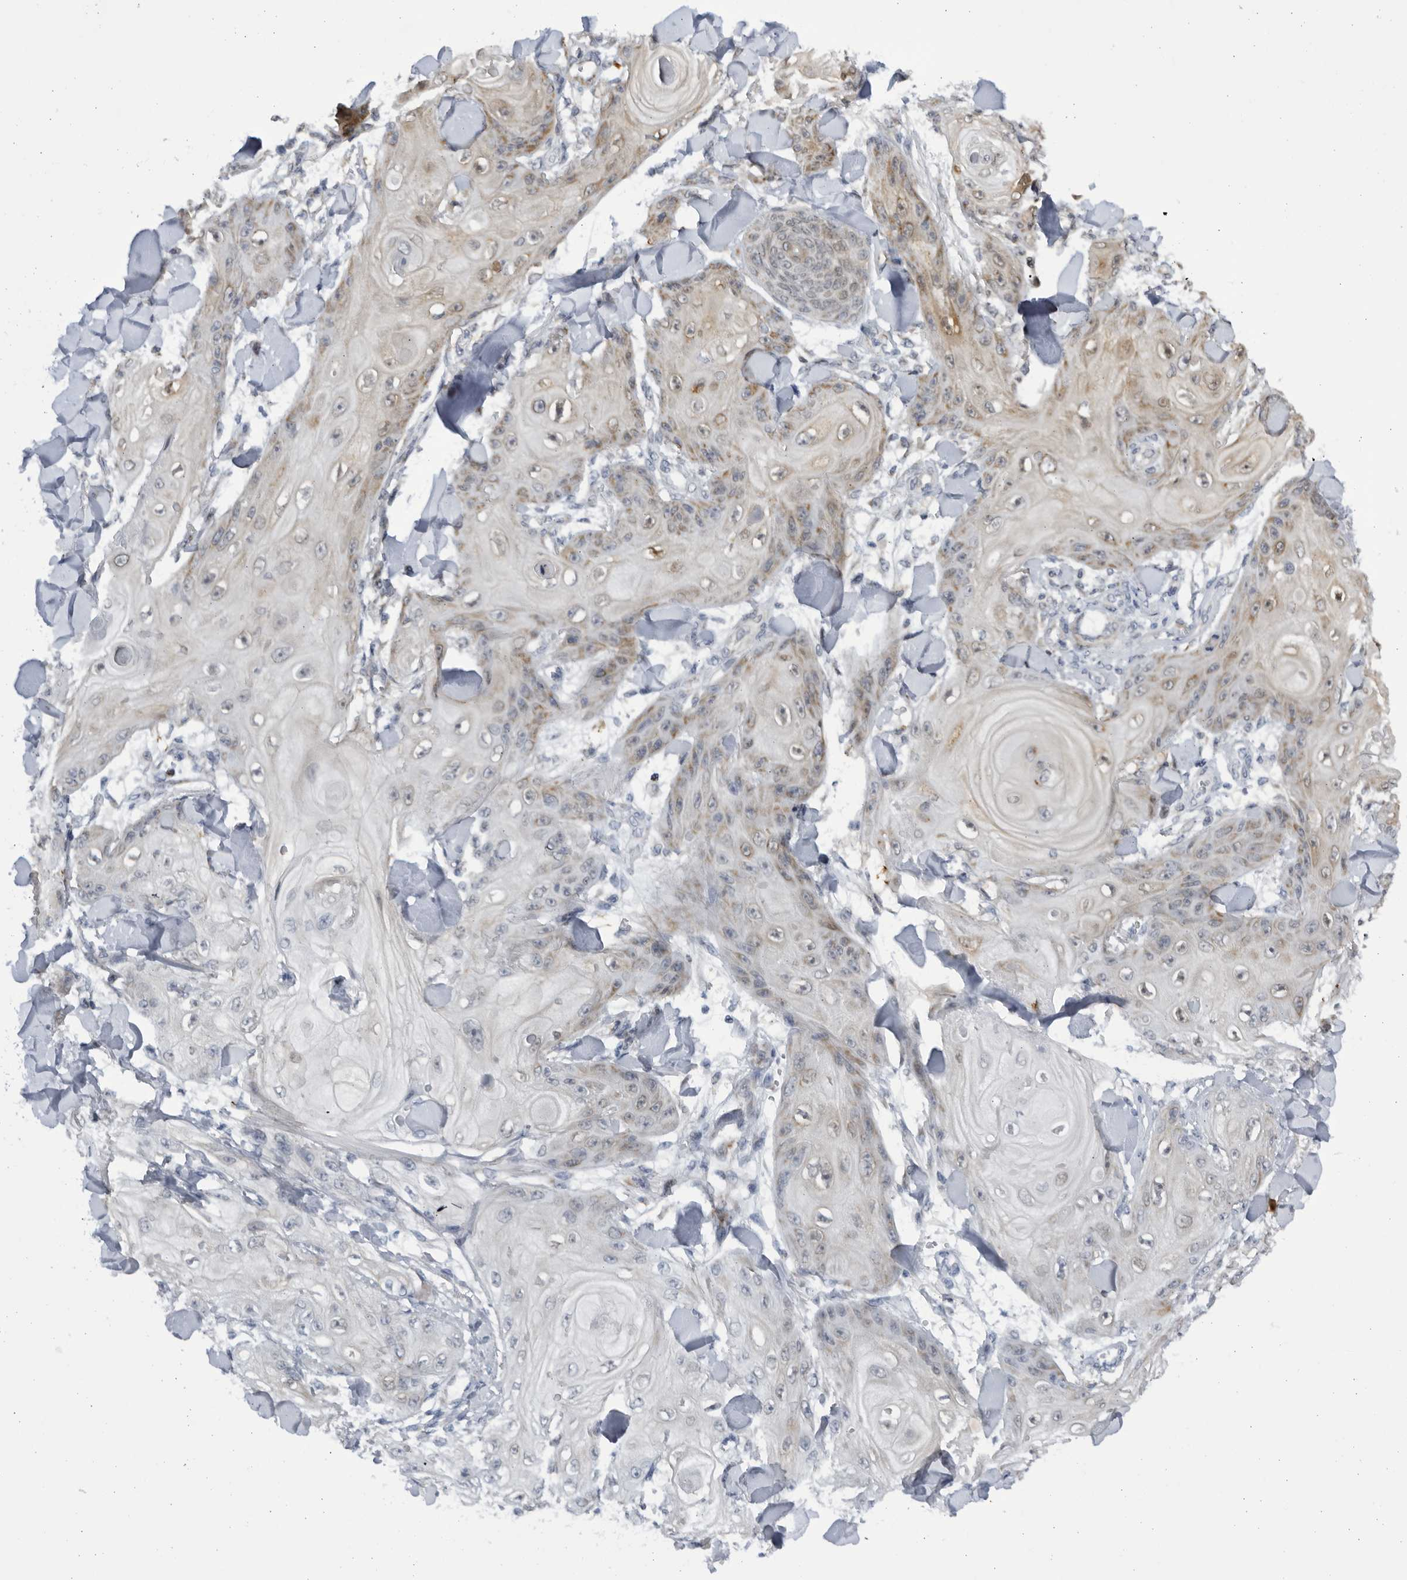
{"staining": {"intensity": "weak", "quantity": "25%-75%", "location": "cytoplasmic/membranous"}, "tissue": "skin cancer", "cell_type": "Tumor cells", "image_type": "cancer", "snomed": [{"axis": "morphology", "description": "Squamous cell carcinoma, NOS"}, {"axis": "topography", "description": "Skin"}], "caption": "A micrograph showing weak cytoplasmic/membranous staining in approximately 25%-75% of tumor cells in skin cancer (squamous cell carcinoma), as visualized by brown immunohistochemical staining.", "gene": "SLC25A22", "patient": {"sex": "male", "age": 74}}